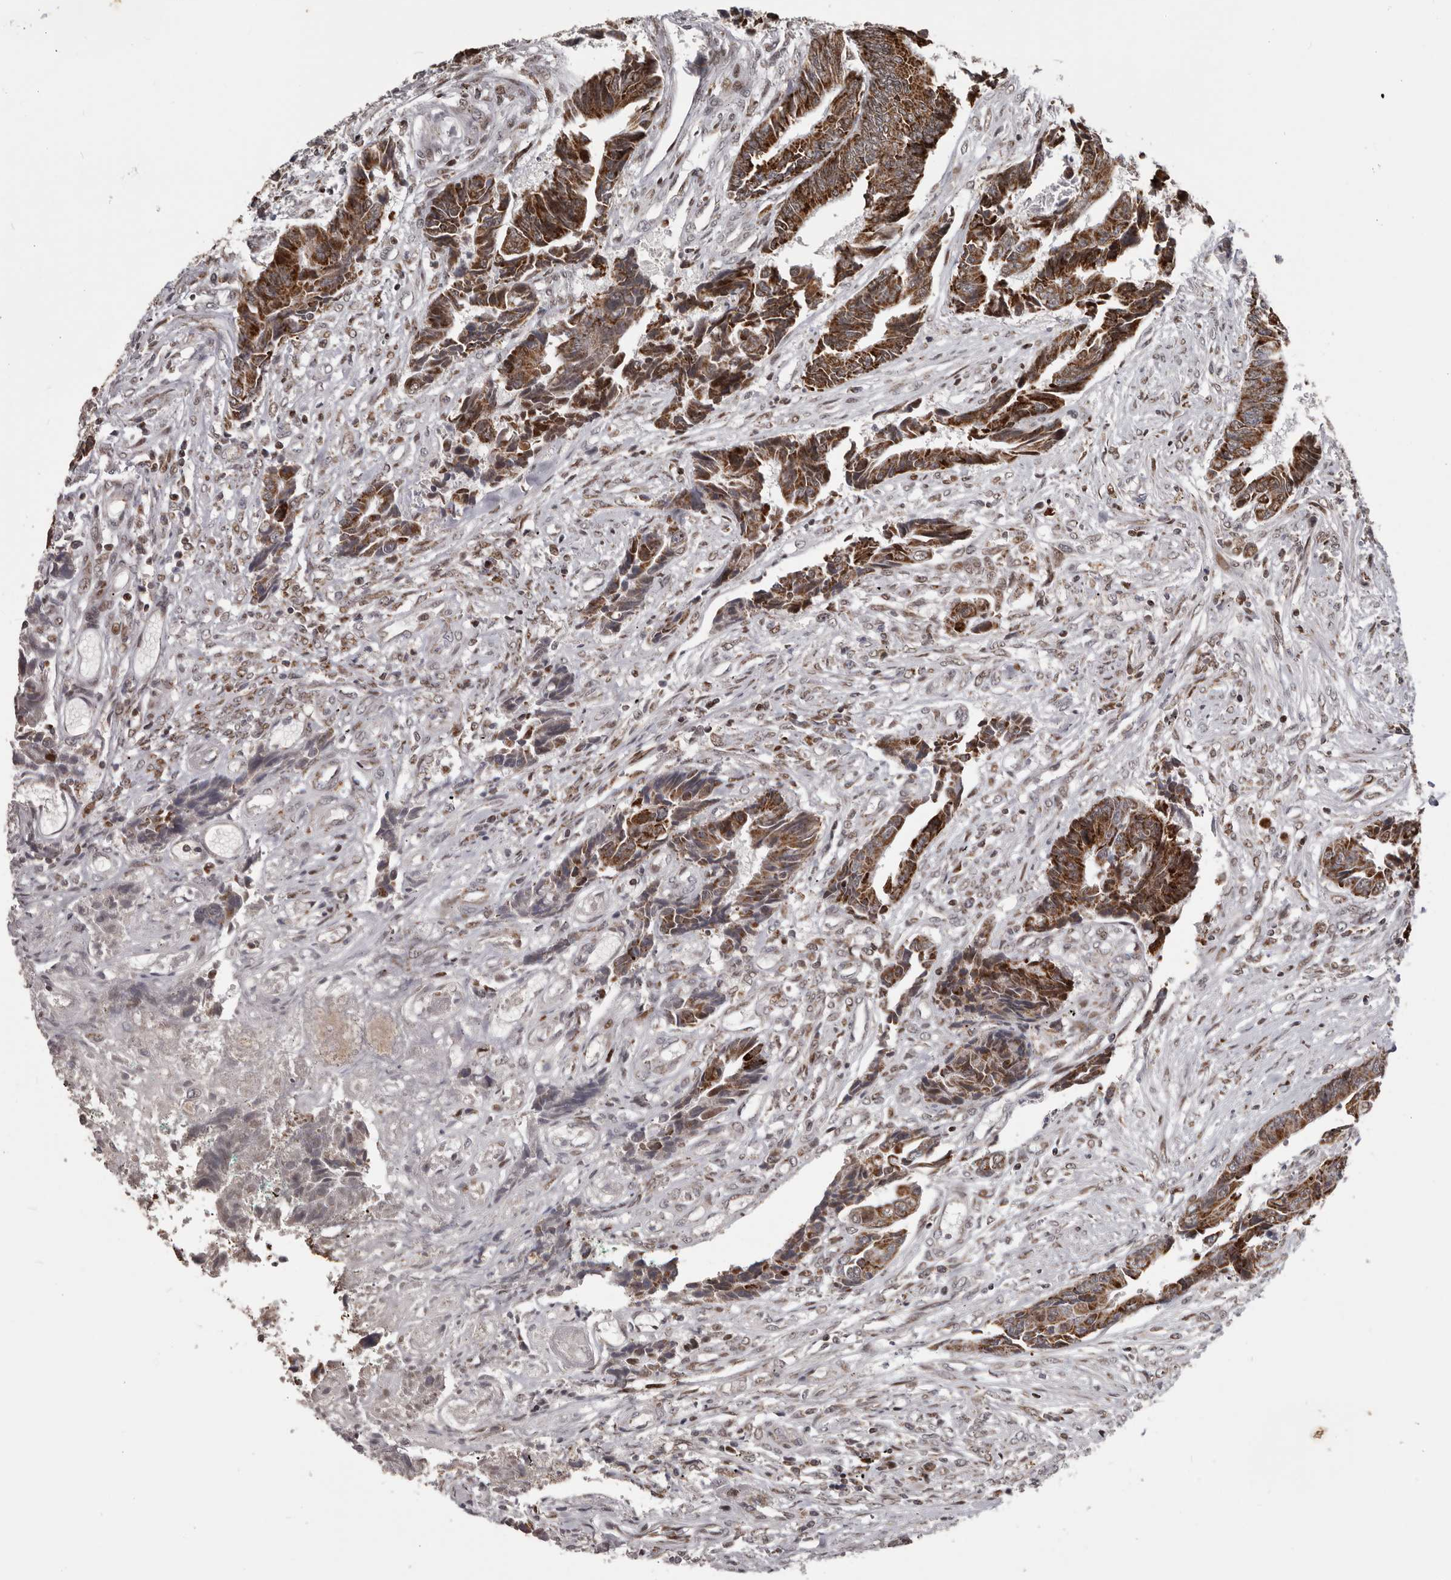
{"staining": {"intensity": "strong", "quantity": ">75%", "location": "cytoplasmic/membranous"}, "tissue": "colorectal cancer", "cell_type": "Tumor cells", "image_type": "cancer", "snomed": [{"axis": "morphology", "description": "Adenocarcinoma, NOS"}, {"axis": "topography", "description": "Rectum"}], "caption": "Immunohistochemistry staining of colorectal cancer, which exhibits high levels of strong cytoplasmic/membranous positivity in about >75% of tumor cells indicating strong cytoplasmic/membranous protein staining. The staining was performed using DAB (brown) for protein detection and nuclei were counterstained in hematoxylin (blue).", "gene": "C17orf99", "patient": {"sex": "male", "age": 84}}